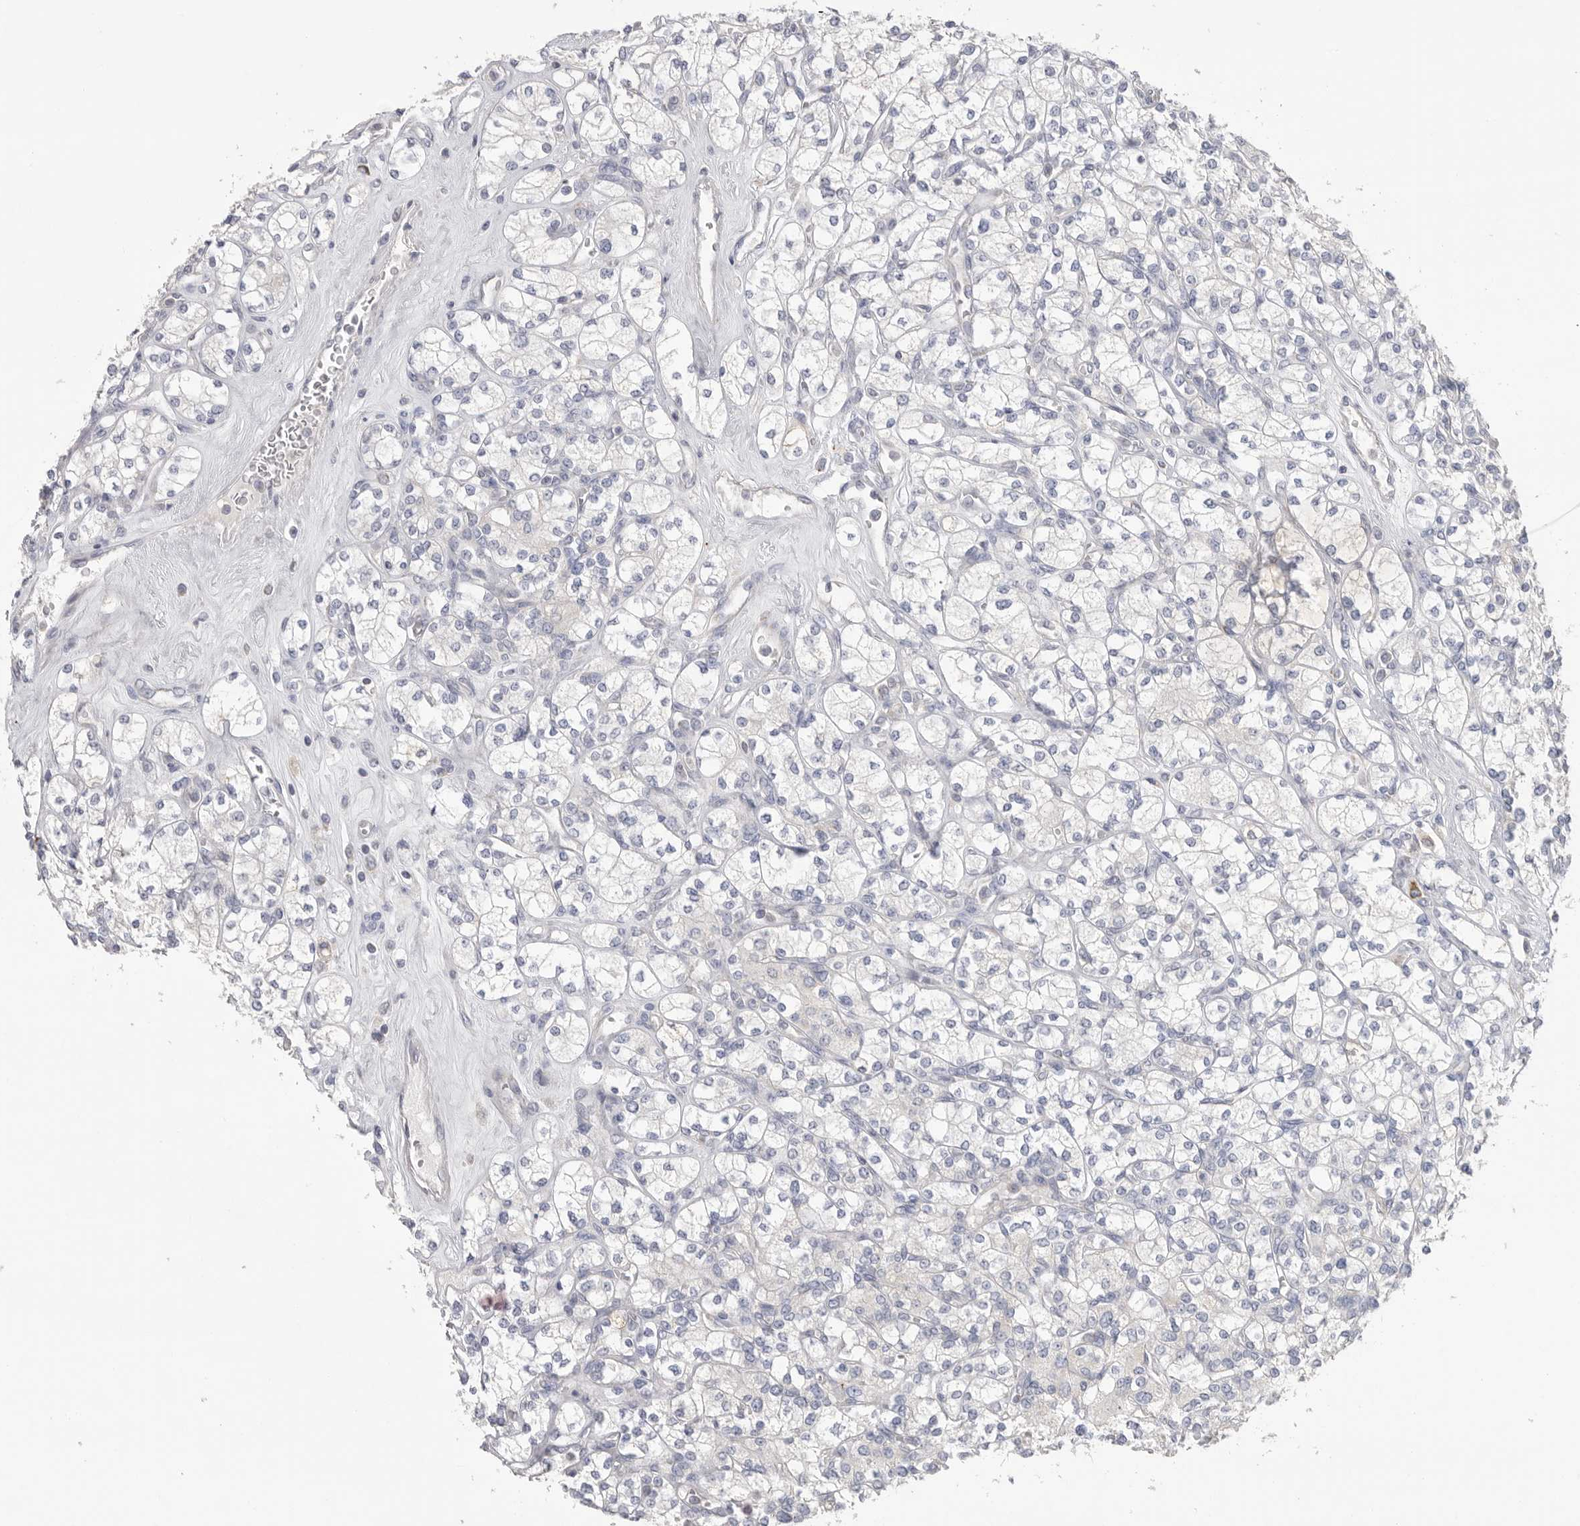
{"staining": {"intensity": "negative", "quantity": "none", "location": "none"}, "tissue": "renal cancer", "cell_type": "Tumor cells", "image_type": "cancer", "snomed": [{"axis": "morphology", "description": "Adenocarcinoma, NOS"}, {"axis": "topography", "description": "Kidney"}], "caption": "Immunohistochemistry micrograph of neoplastic tissue: human renal adenocarcinoma stained with DAB (3,3'-diaminobenzidine) displays no significant protein positivity in tumor cells. Brightfield microscopy of immunohistochemistry stained with DAB (brown) and hematoxylin (blue), captured at high magnification.", "gene": "VDAC3", "patient": {"sex": "male", "age": 77}}